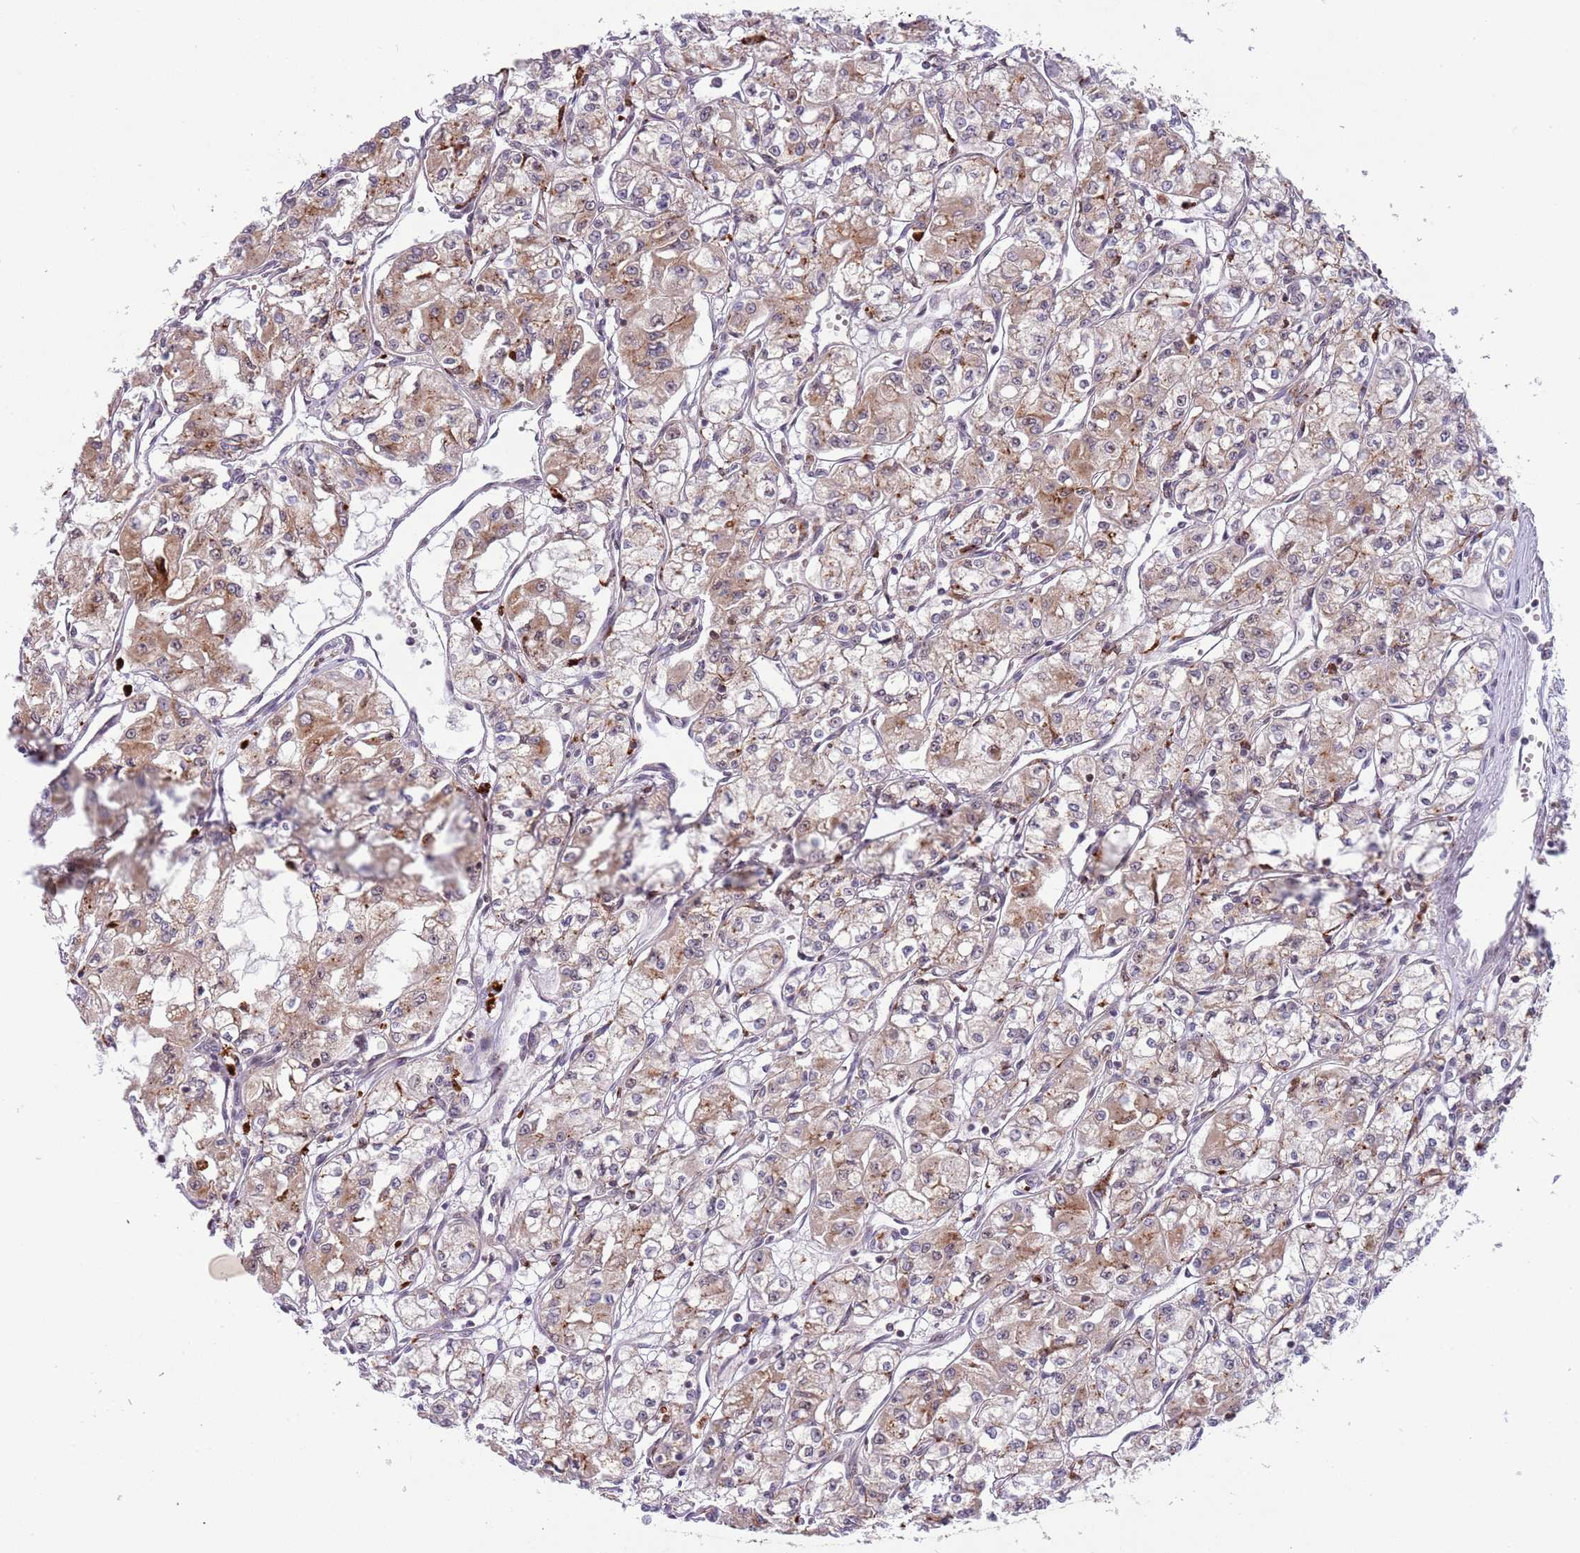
{"staining": {"intensity": "moderate", "quantity": ">75%", "location": "cytoplasmic/membranous"}, "tissue": "renal cancer", "cell_type": "Tumor cells", "image_type": "cancer", "snomed": [{"axis": "morphology", "description": "Adenocarcinoma, NOS"}, {"axis": "topography", "description": "Kidney"}], "caption": "IHC (DAB) staining of renal adenocarcinoma exhibits moderate cytoplasmic/membranous protein positivity in about >75% of tumor cells. (Brightfield microscopy of DAB IHC at high magnification).", "gene": "TRIM27", "patient": {"sex": "male", "age": 59}}